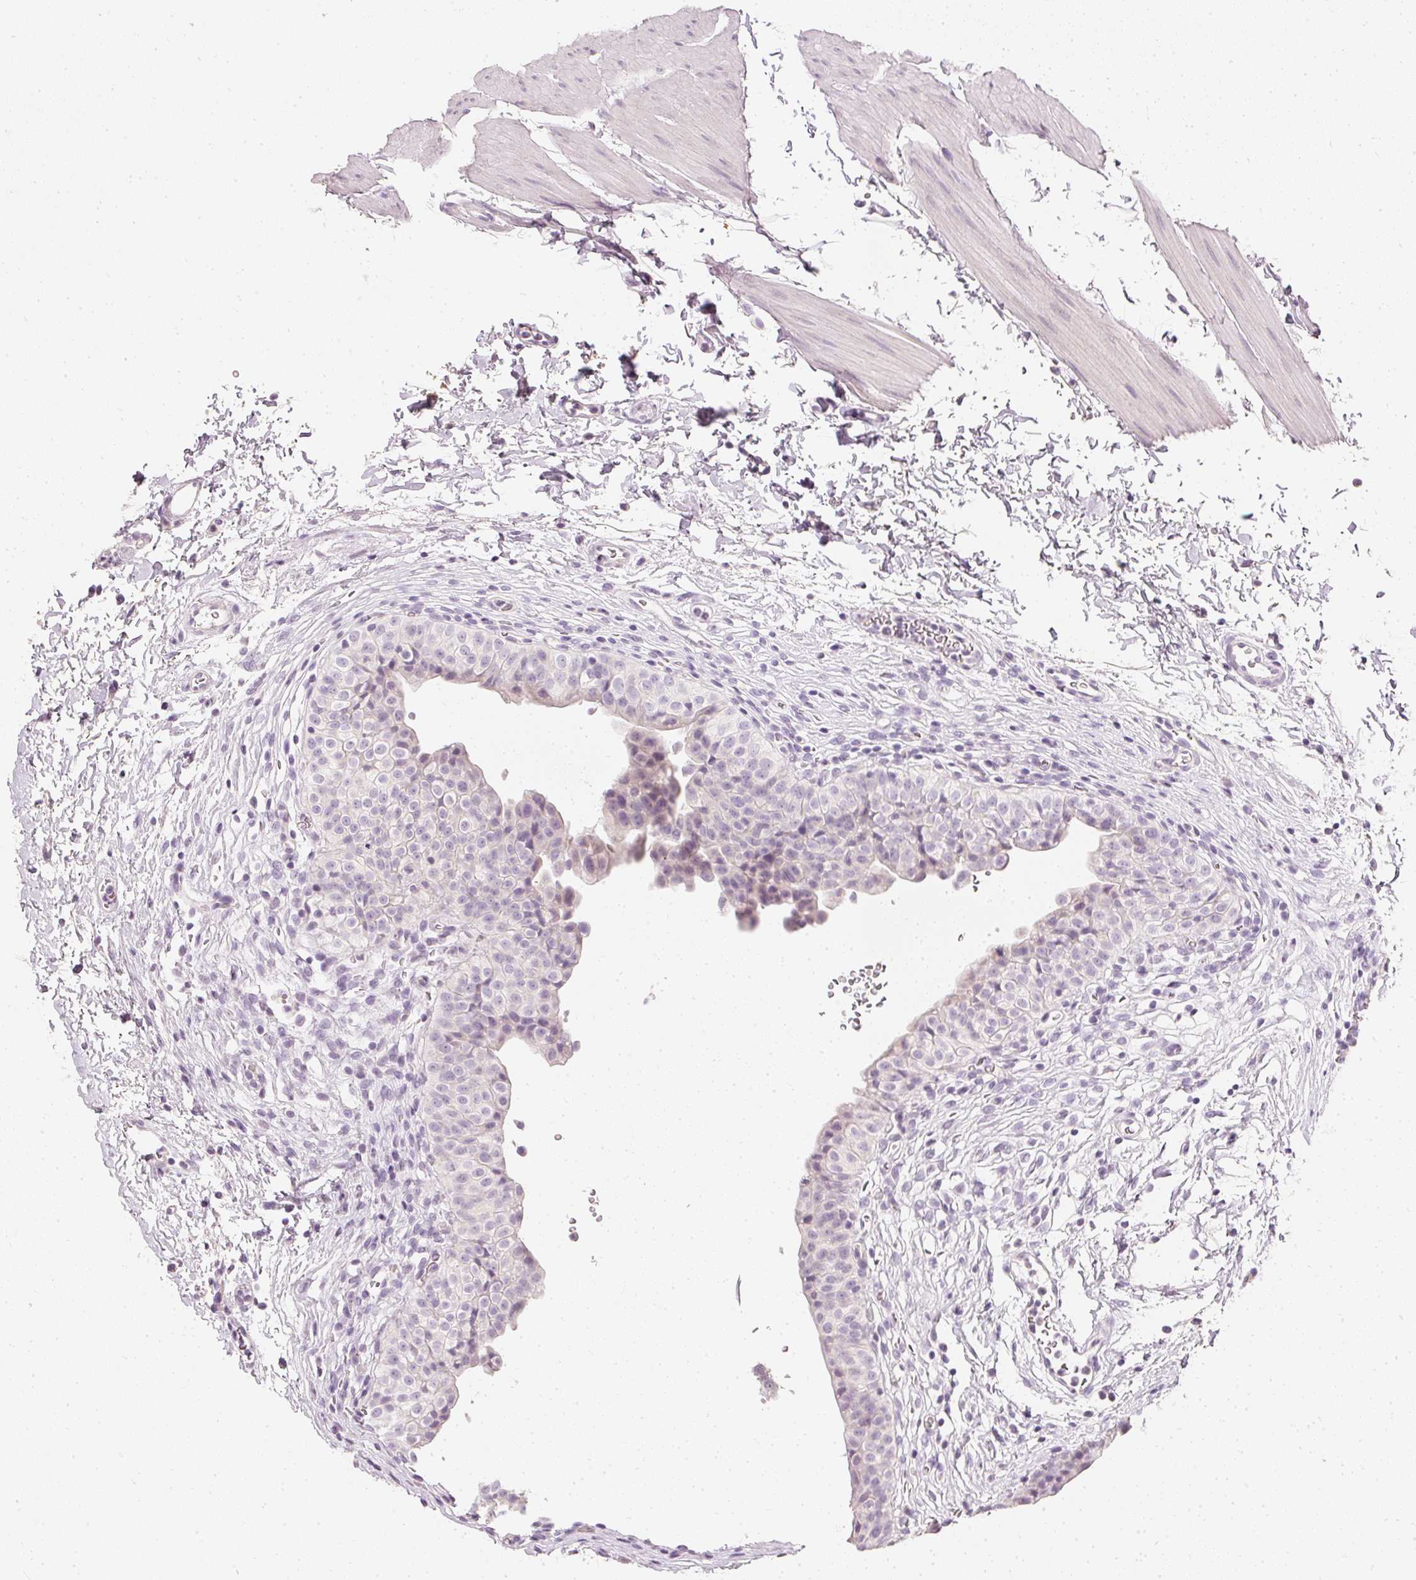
{"staining": {"intensity": "negative", "quantity": "none", "location": "none"}, "tissue": "urinary bladder", "cell_type": "Urothelial cells", "image_type": "normal", "snomed": [{"axis": "morphology", "description": "Normal tissue, NOS"}, {"axis": "topography", "description": "Urinary bladder"}, {"axis": "topography", "description": "Peripheral nerve tissue"}], "caption": "This is an immunohistochemistry (IHC) image of normal human urinary bladder. There is no positivity in urothelial cells.", "gene": "ELAVL3", "patient": {"sex": "male", "age": 55}}